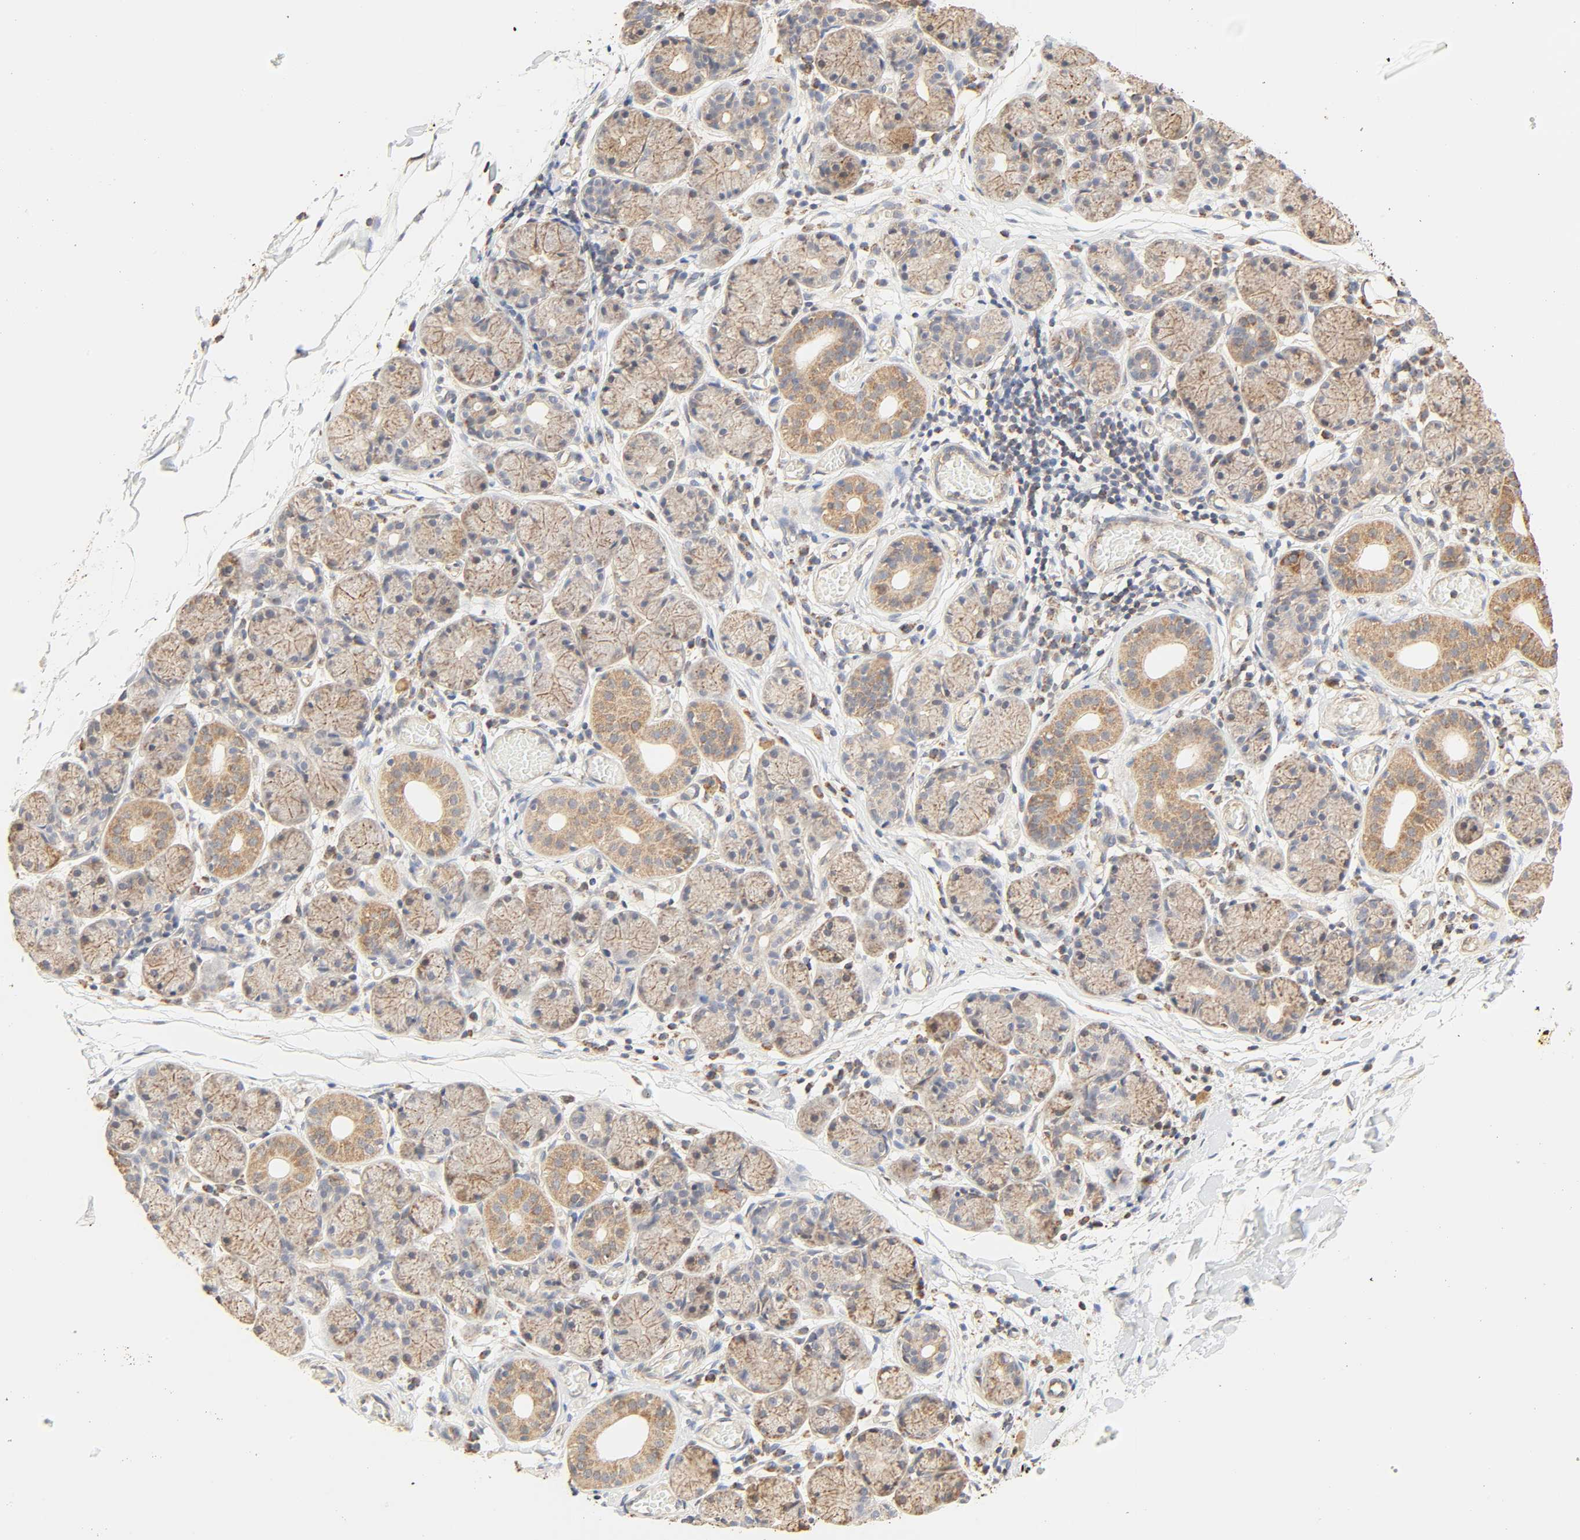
{"staining": {"intensity": "moderate", "quantity": ">75%", "location": "cytoplasmic/membranous"}, "tissue": "salivary gland", "cell_type": "Glandular cells", "image_type": "normal", "snomed": [{"axis": "morphology", "description": "Normal tissue, NOS"}, {"axis": "topography", "description": "Salivary gland"}], "caption": "Moderate cytoplasmic/membranous positivity is present in about >75% of glandular cells in normal salivary gland.", "gene": "ZMAT5", "patient": {"sex": "female", "age": 24}}